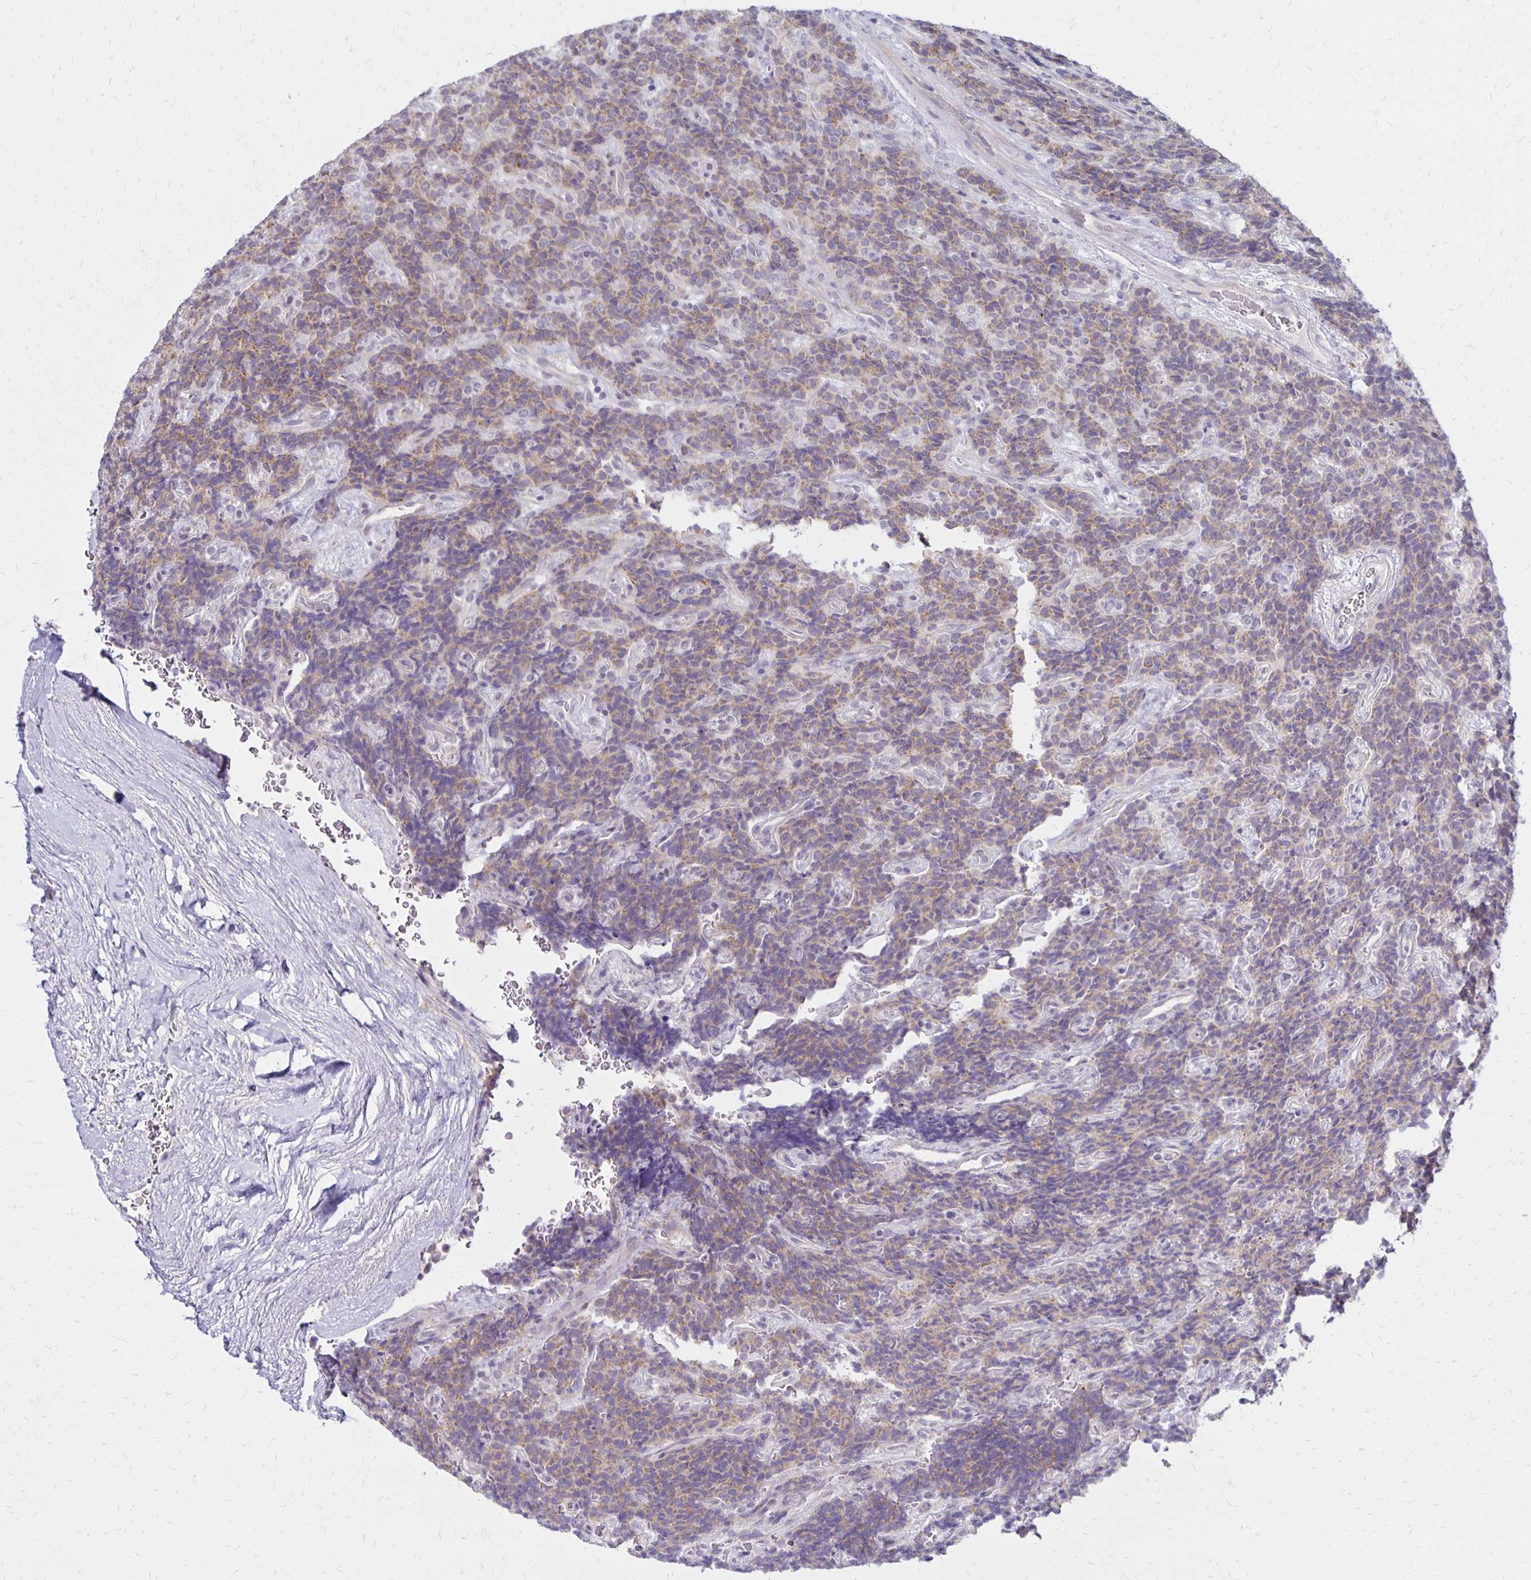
{"staining": {"intensity": "weak", "quantity": "25%-75%", "location": "cytoplasmic/membranous"}, "tissue": "carcinoid", "cell_type": "Tumor cells", "image_type": "cancer", "snomed": [{"axis": "morphology", "description": "Carcinoid, malignant, NOS"}, {"axis": "topography", "description": "Pancreas"}], "caption": "A low amount of weak cytoplasmic/membranous positivity is identified in about 25%-75% of tumor cells in malignant carcinoid tissue. (Stains: DAB in brown, nuclei in blue, Microscopy: brightfield microscopy at high magnification).", "gene": "DAGLA", "patient": {"sex": "male", "age": 36}}